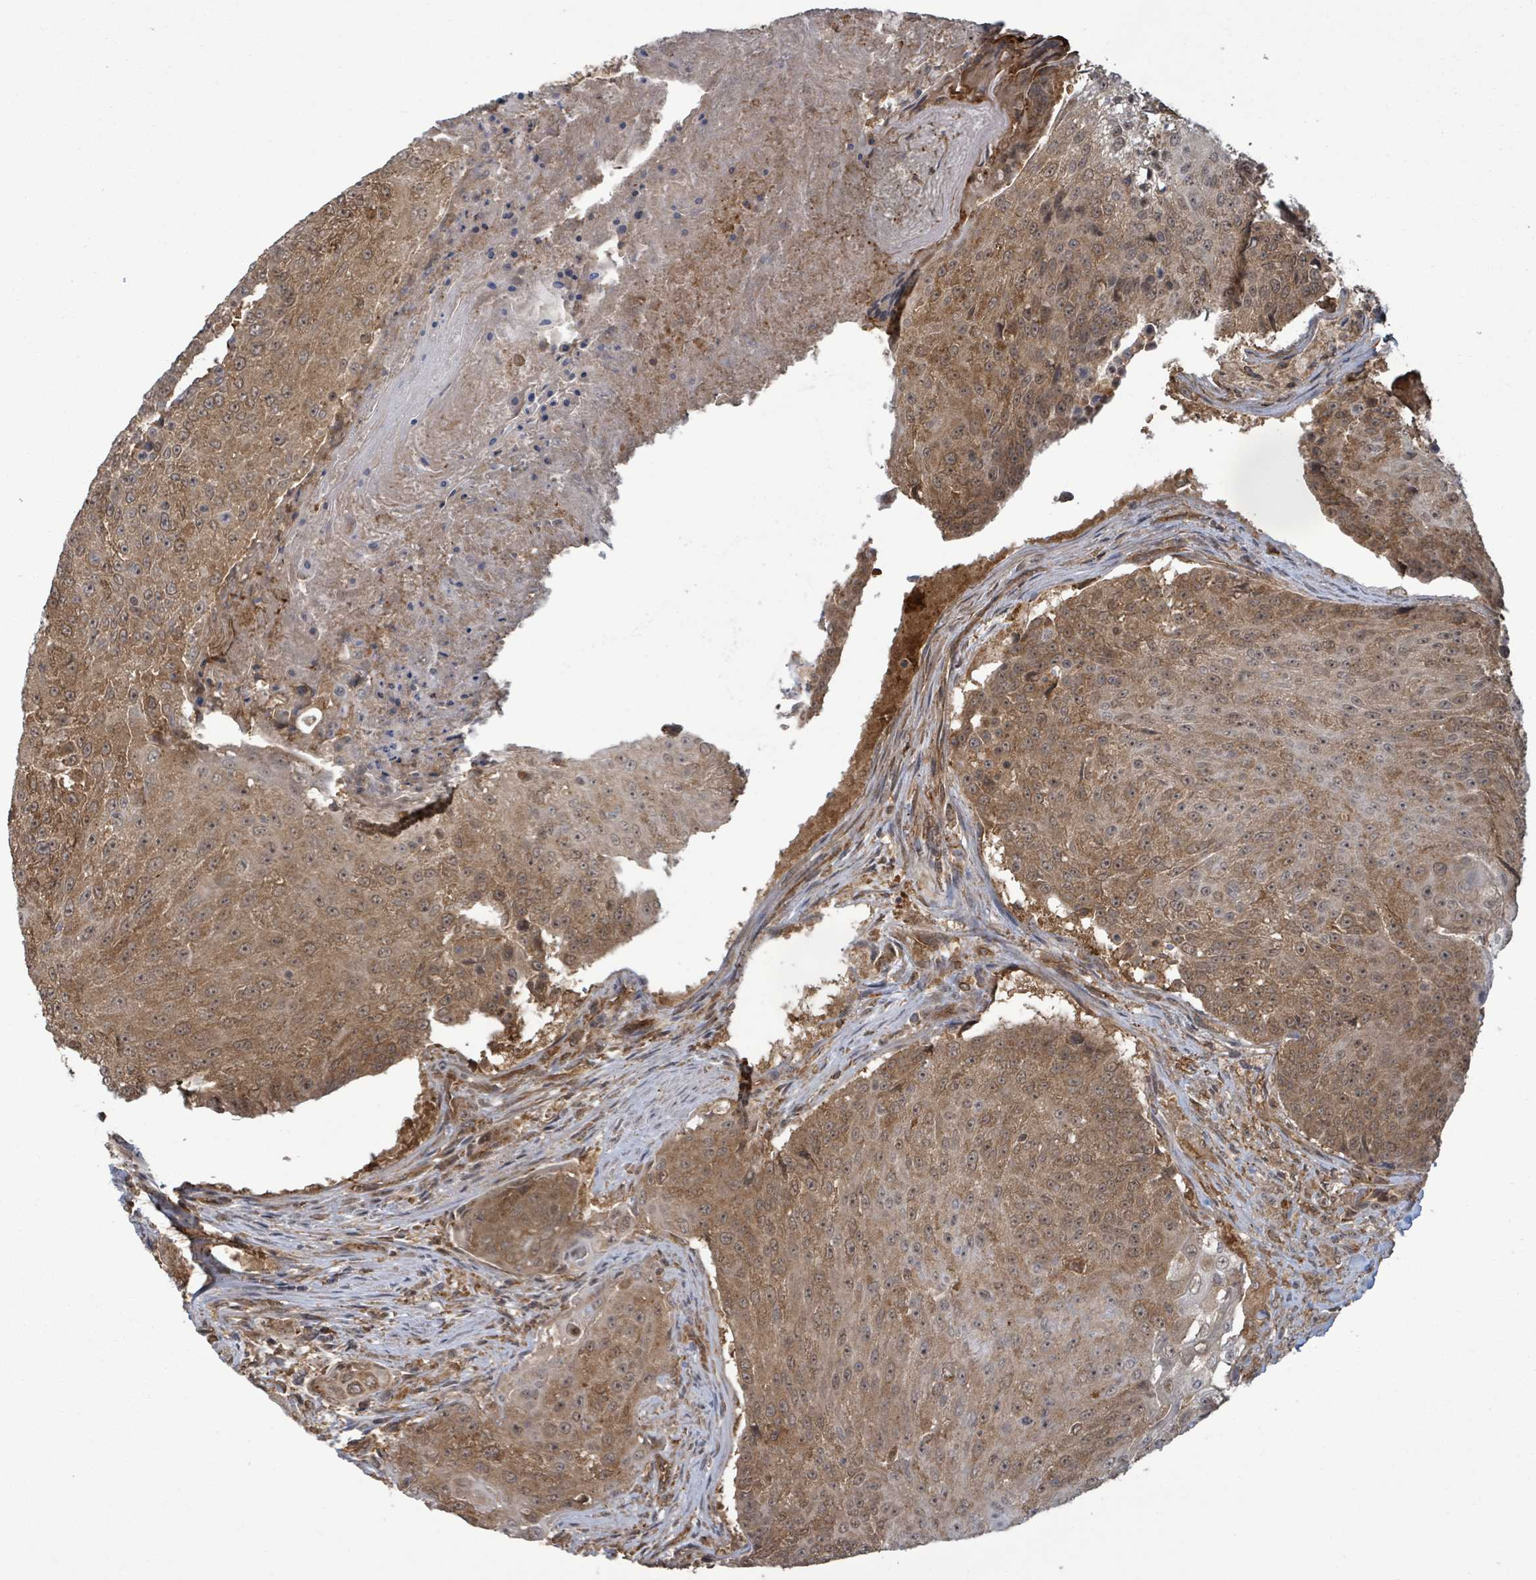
{"staining": {"intensity": "moderate", "quantity": ">75%", "location": "cytoplasmic/membranous,nuclear"}, "tissue": "urothelial cancer", "cell_type": "Tumor cells", "image_type": "cancer", "snomed": [{"axis": "morphology", "description": "Urothelial carcinoma, High grade"}, {"axis": "topography", "description": "Urinary bladder"}], "caption": "Moderate cytoplasmic/membranous and nuclear expression is present in about >75% of tumor cells in urothelial cancer.", "gene": "KLC1", "patient": {"sex": "female", "age": 63}}